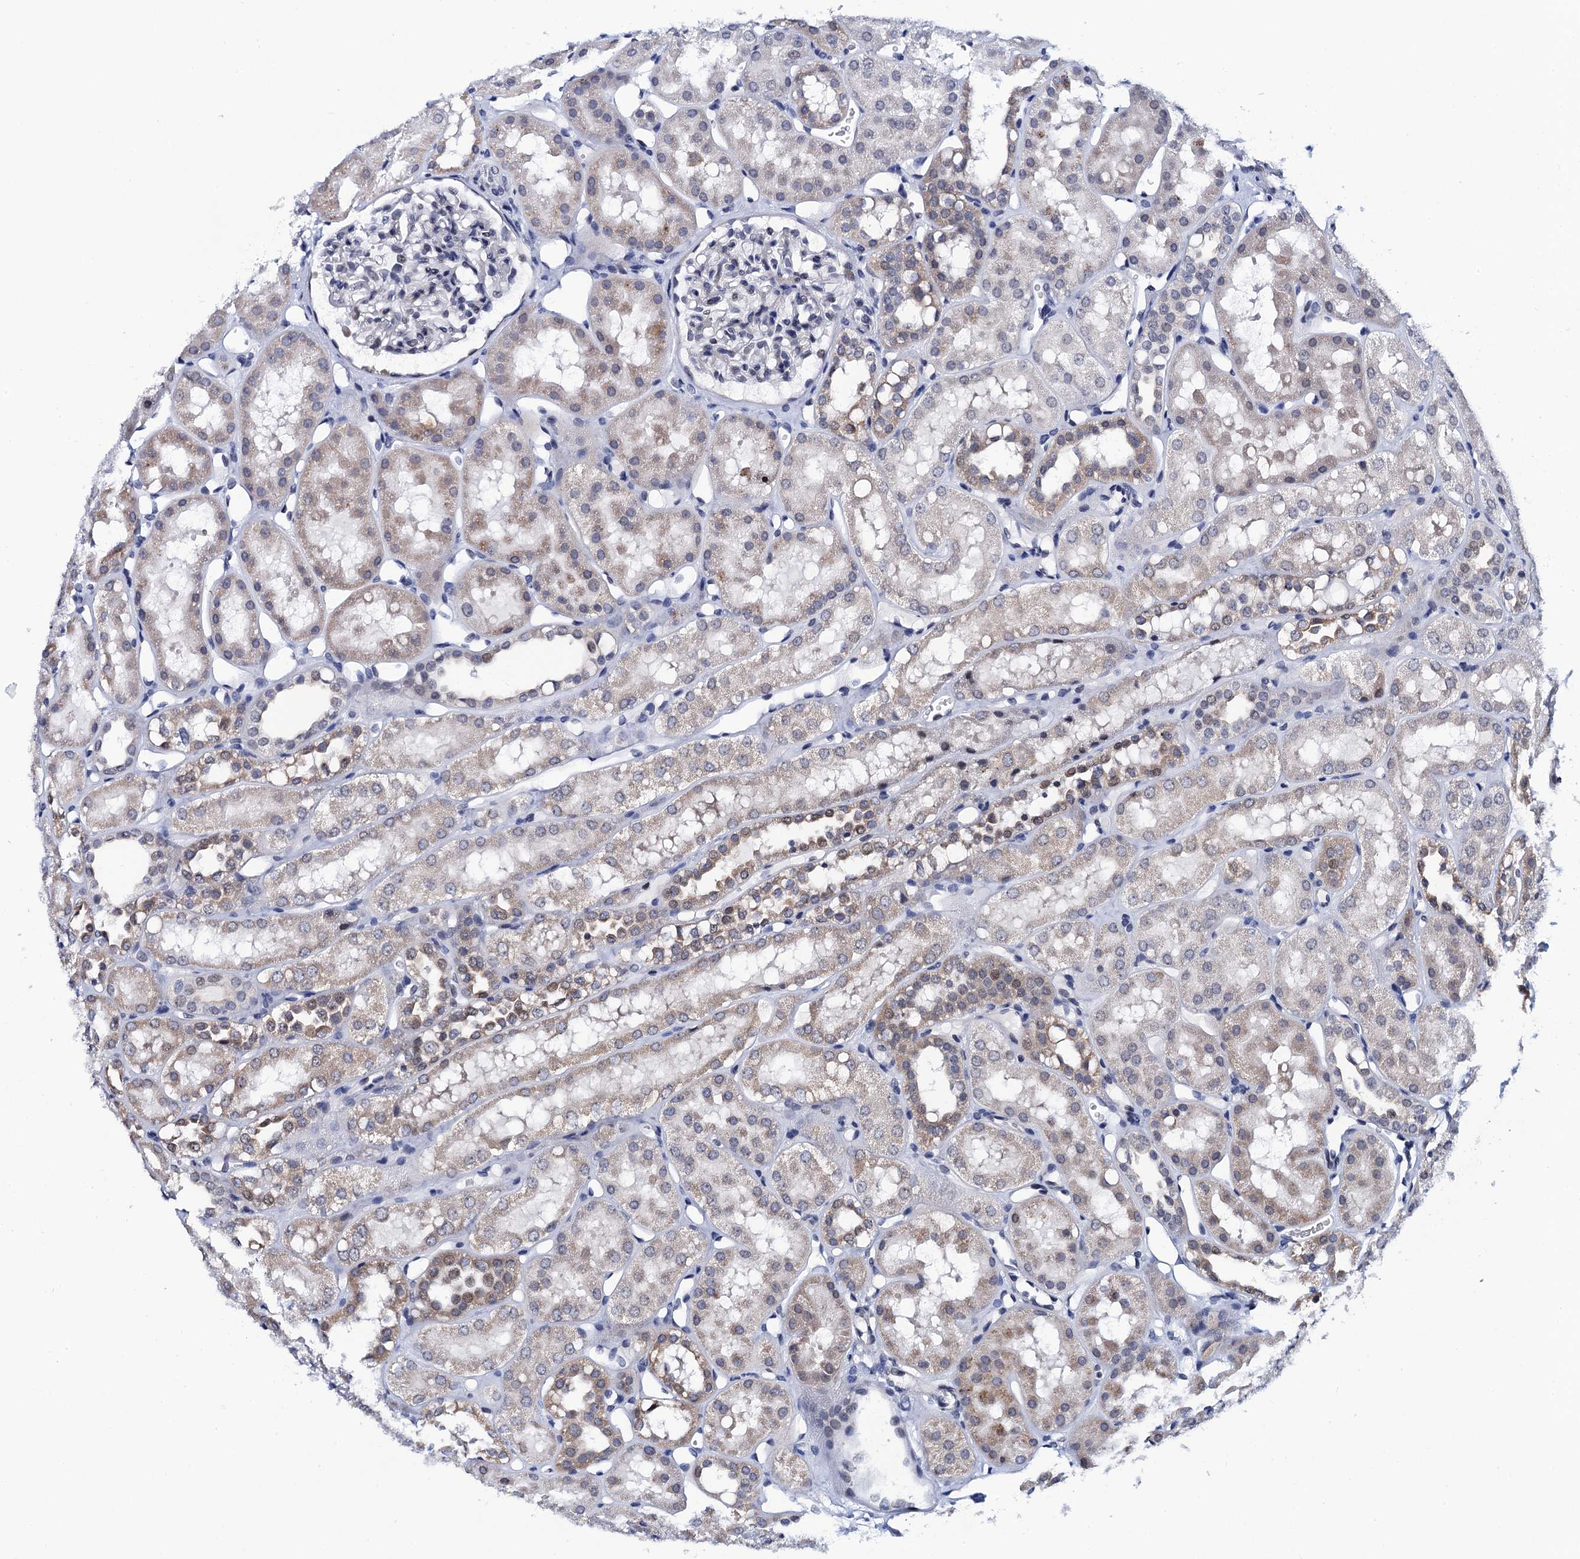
{"staining": {"intensity": "negative", "quantity": "none", "location": "none"}, "tissue": "kidney", "cell_type": "Cells in glomeruli", "image_type": "normal", "snomed": [{"axis": "morphology", "description": "Normal tissue, NOS"}, {"axis": "topography", "description": "Kidney"}], "caption": "A high-resolution micrograph shows IHC staining of benign kidney, which displays no significant staining in cells in glomeruli.", "gene": "C16orf87", "patient": {"sex": "male", "age": 16}}